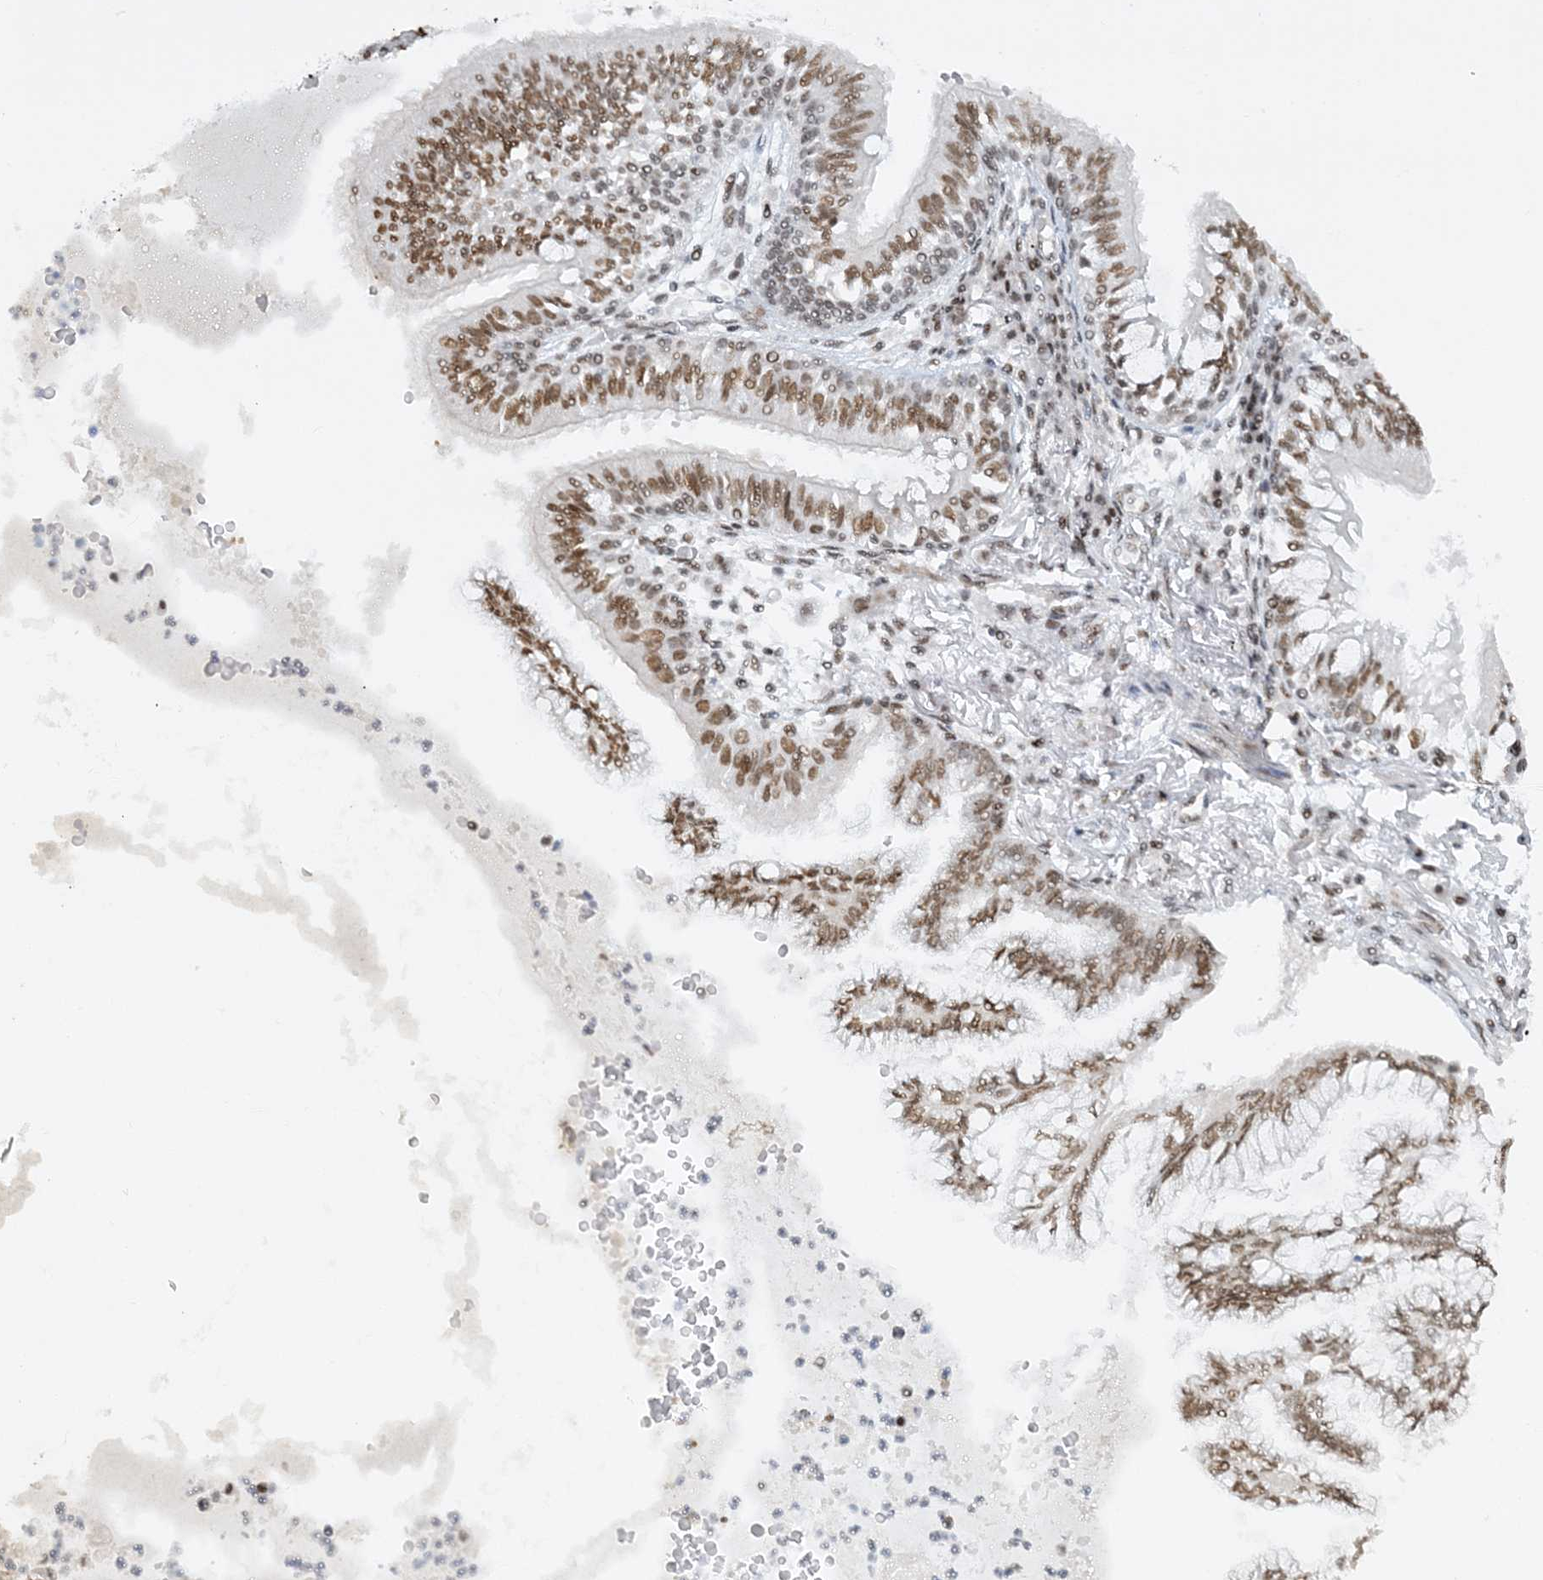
{"staining": {"intensity": "moderate", "quantity": ">75%", "location": "nuclear"}, "tissue": "lung cancer", "cell_type": "Tumor cells", "image_type": "cancer", "snomed": [{"axis": "morphology", "description": "Adenocarcinoma, NOS"}, {"axis": "topography", "description": "Lung"}], "caption": "This is a micrograph of IHC staining of adenocarcinoma (lung), which shows moderate positivity in the nuclear of tumor cells.", "gene": "DELE1", "patient": {"sex": "female", "age": 70}}